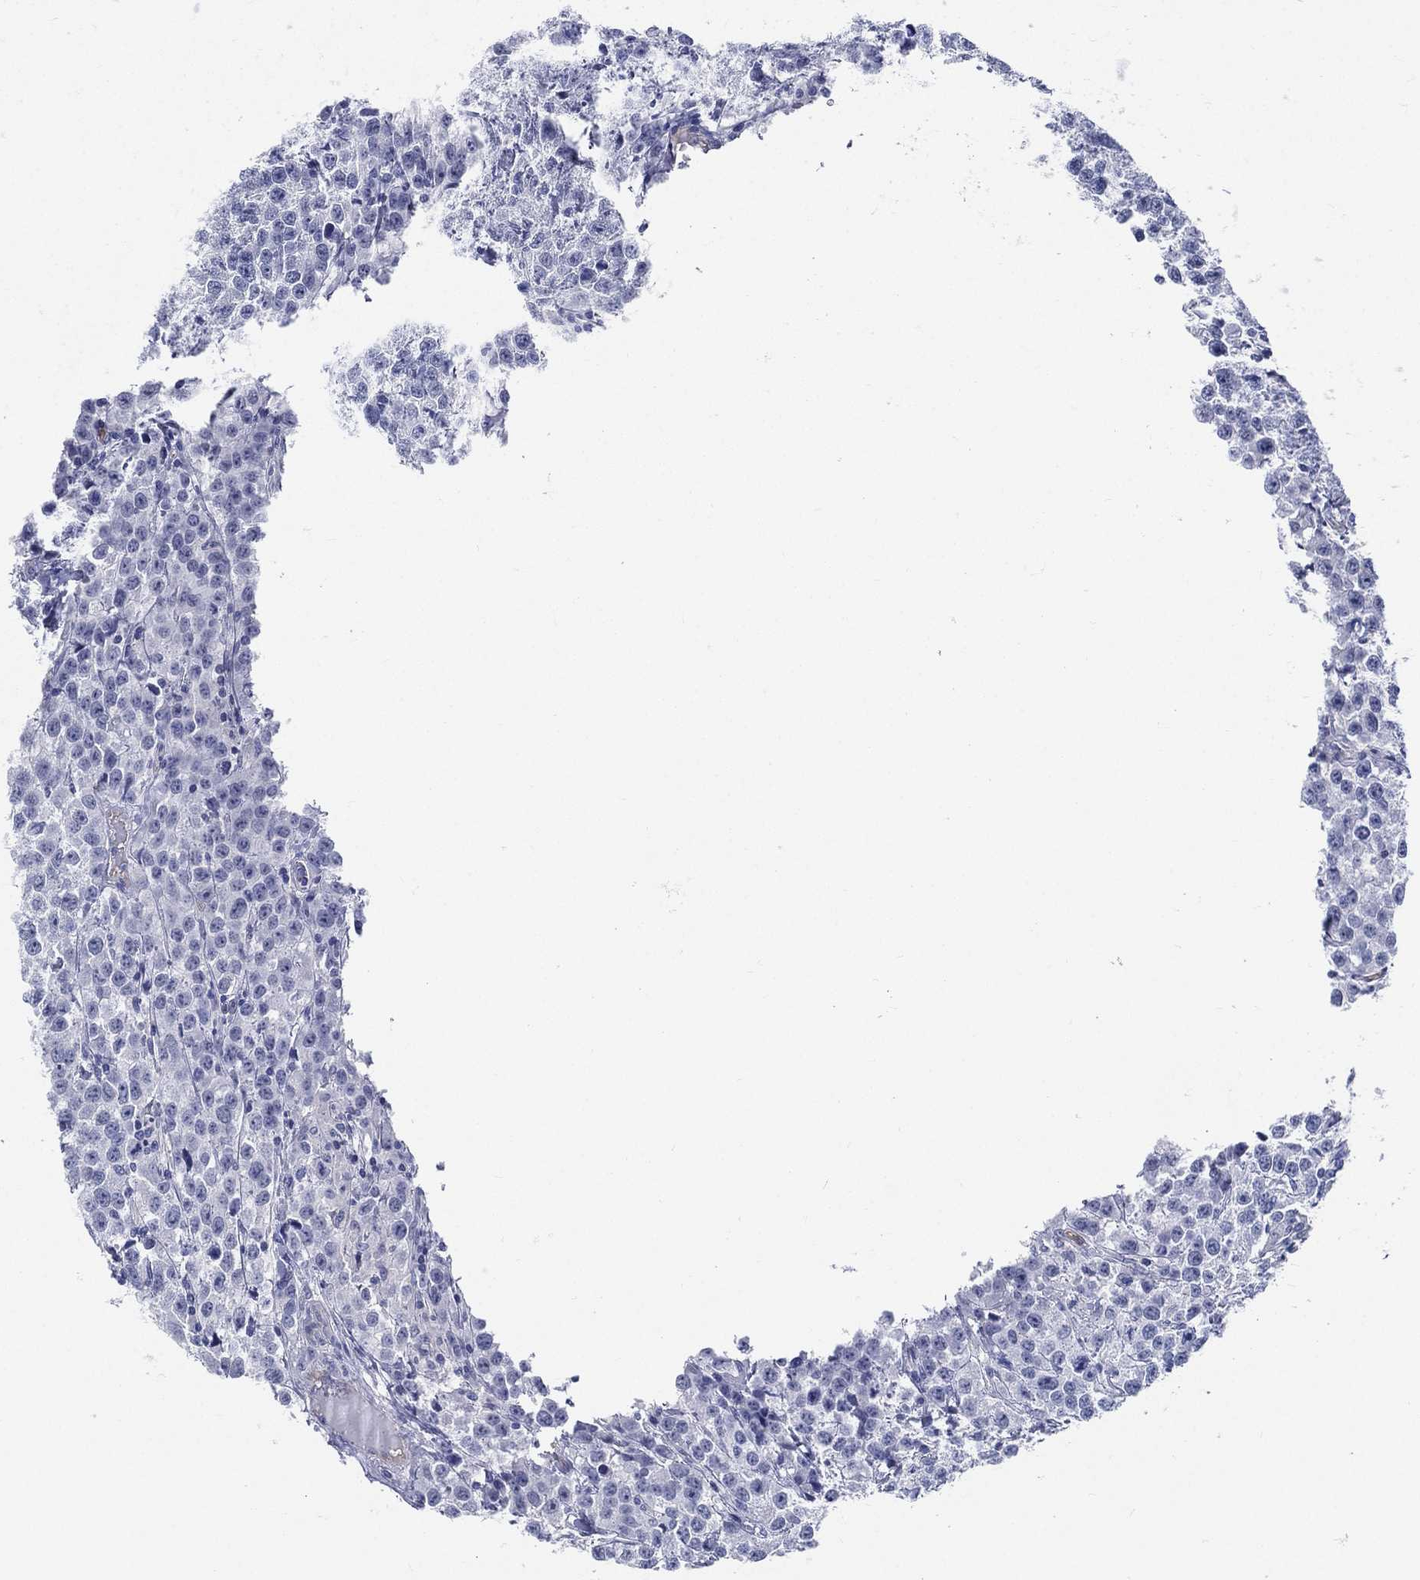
{"staining": {"intensity": "negative", "quantity": "none", "location": "none"}, "tissue": "testis cancer", "cell_type": "Tumor cells", "image_type": "cancer", "snomed": [{"axis": "morphology", "description": "Seminoma, NOS"}, {"axis": "topography", "description": "Testis"}], "caption": "An image of human testis cancer is negative for staining in tumor cells.", "gene": "NEDD9", "patient": {"sex": "male", "age": 59}}